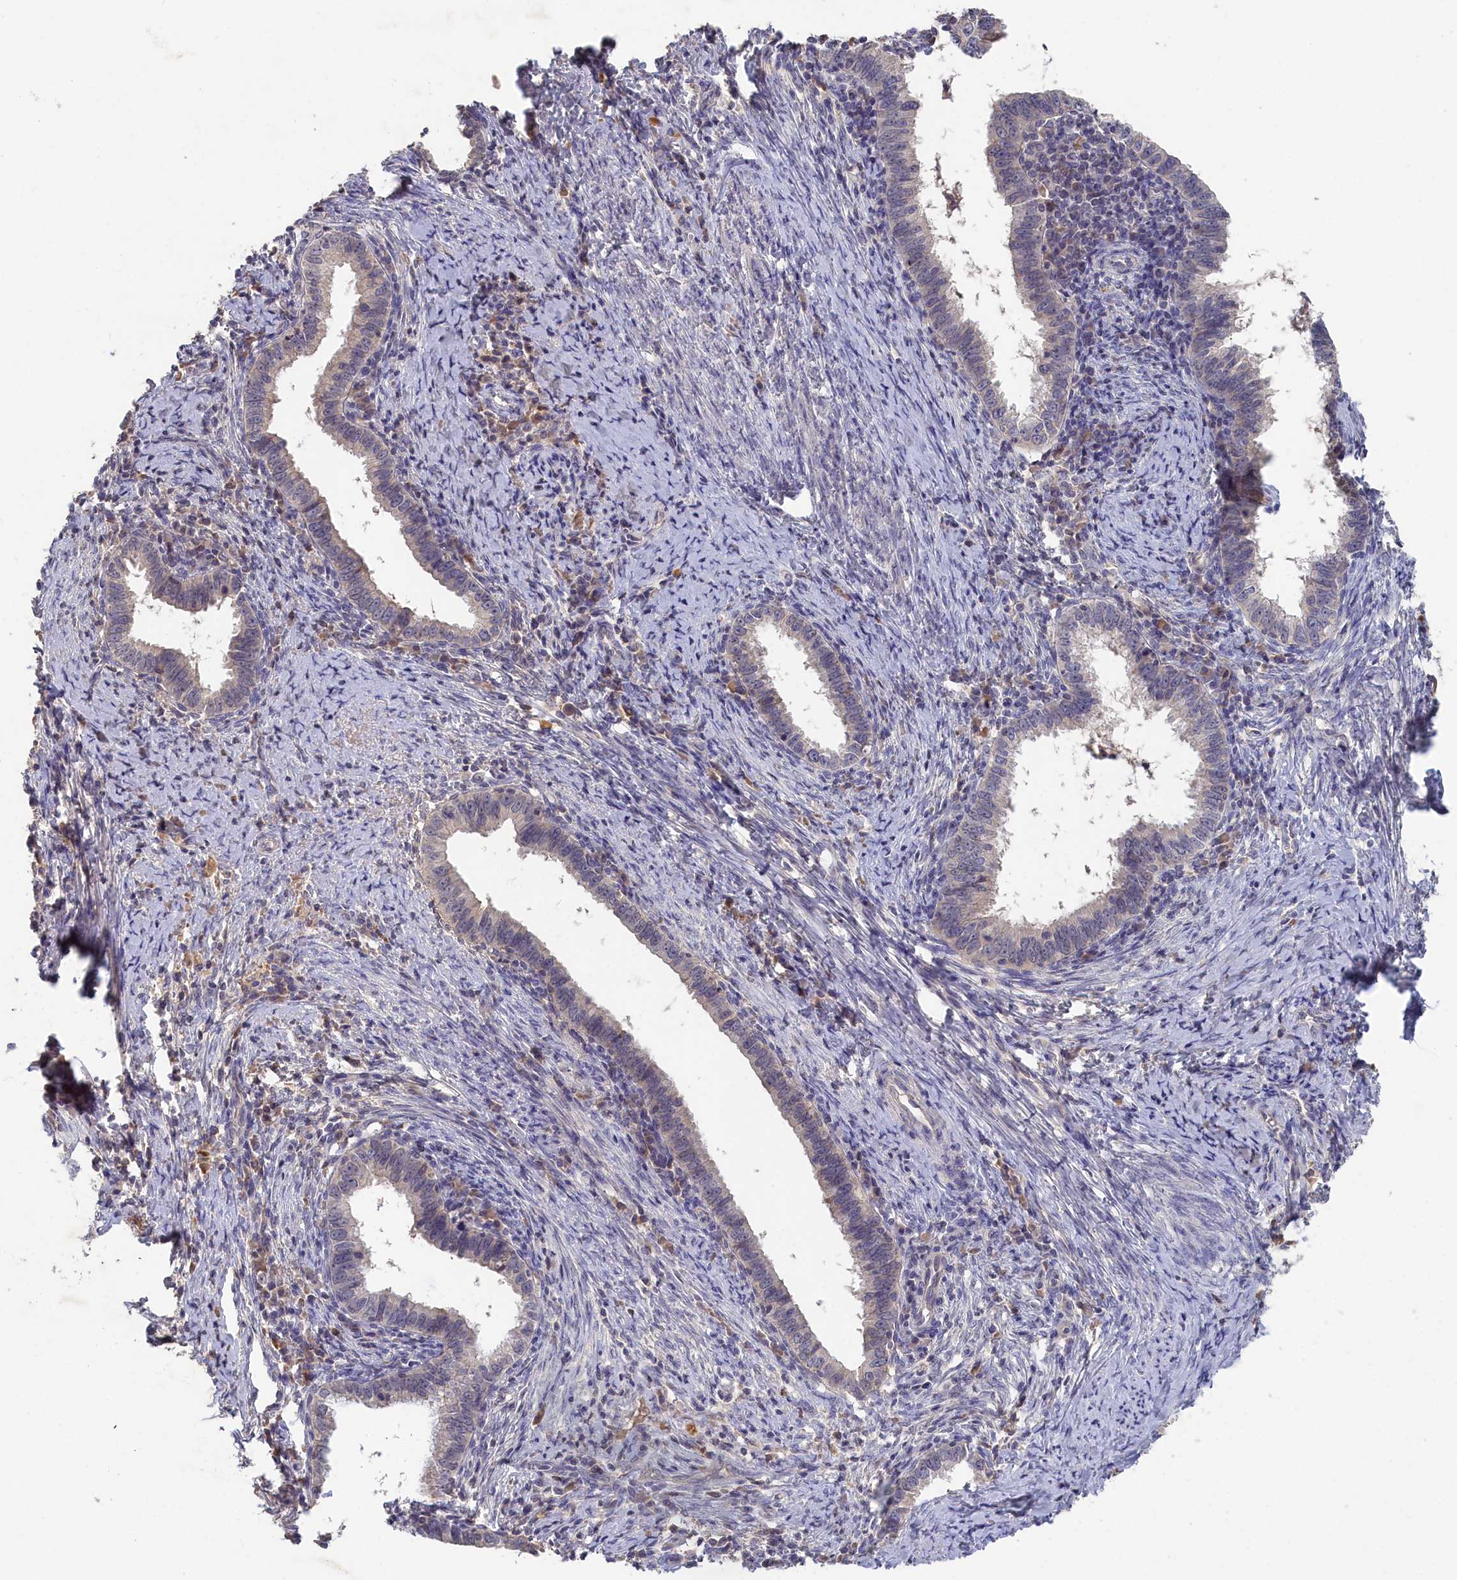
{"staining": {"intensity": "negative", "quantity": "none", "location": "none"}, "tissue": "cervical cancer", "cell_type": "Tumor cells", "image_type": "cancer", "snomed": [{"axis": "morphology", "description": "Adenocarcinoma, NOS"}, {"axis": "topography", "description": "Cervix"}], "caption": "Tumor cells are negative for brown protein staining in cervical adenocarcinoma.", "gene": "CELF5", "patient": {"sex": "female", "age": 36}}